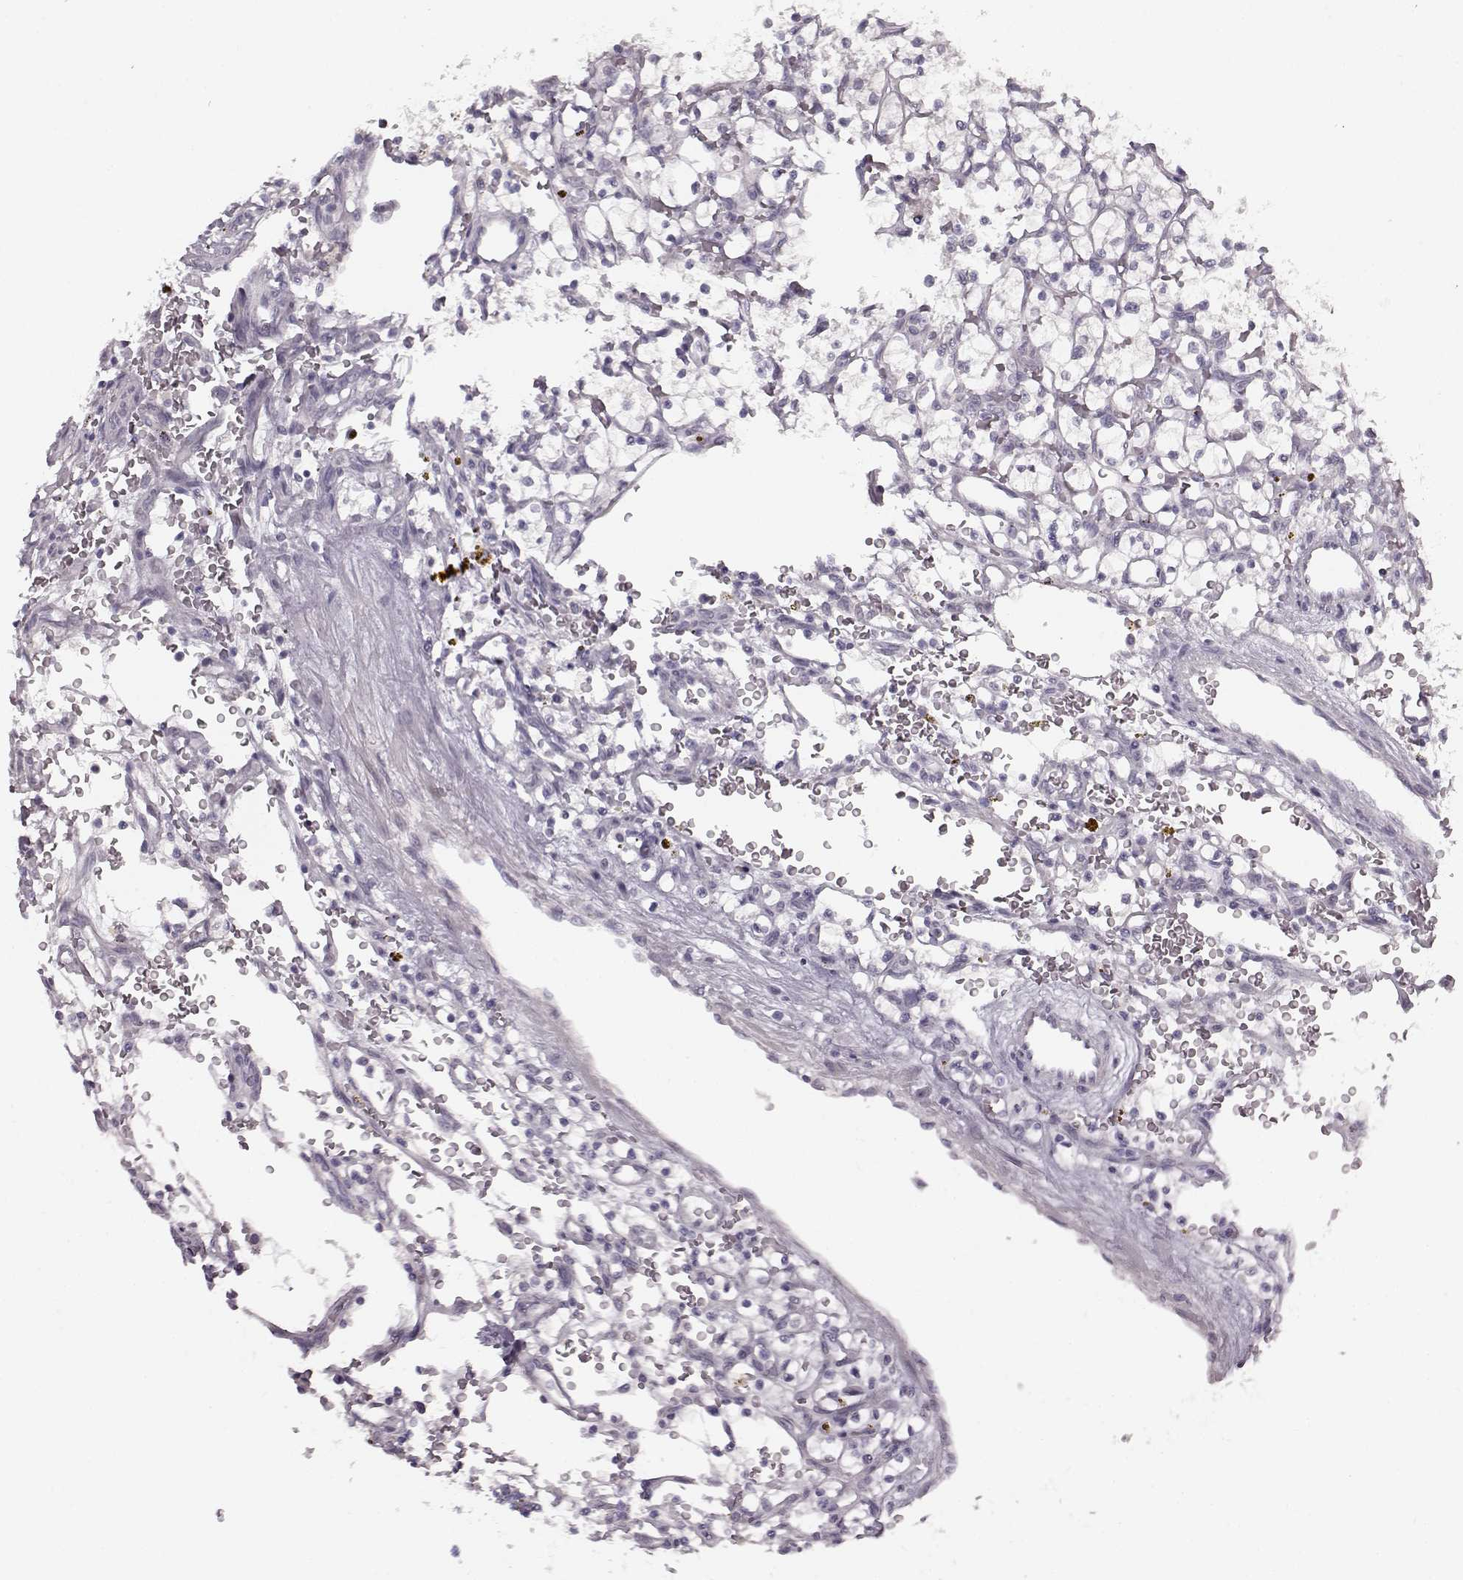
{"staining": {"intensity": "negative", "quantity": "none", "location": "none"}, "tissue": "renal cancer", "cell_type": "Tumor cells", "image_type": "cancer", "snomed": [{"axis": "morphology", "description": "Adenocarcinoma, NOS"}, {"axis": "topography", "description": "Kidney"}], "caption": "Renal cancer was stained to show a protein in brown. There is no significant expression in tumor cells.", "gene": "MAP6D1", "patient": {"sex": "female", "age": 64}}